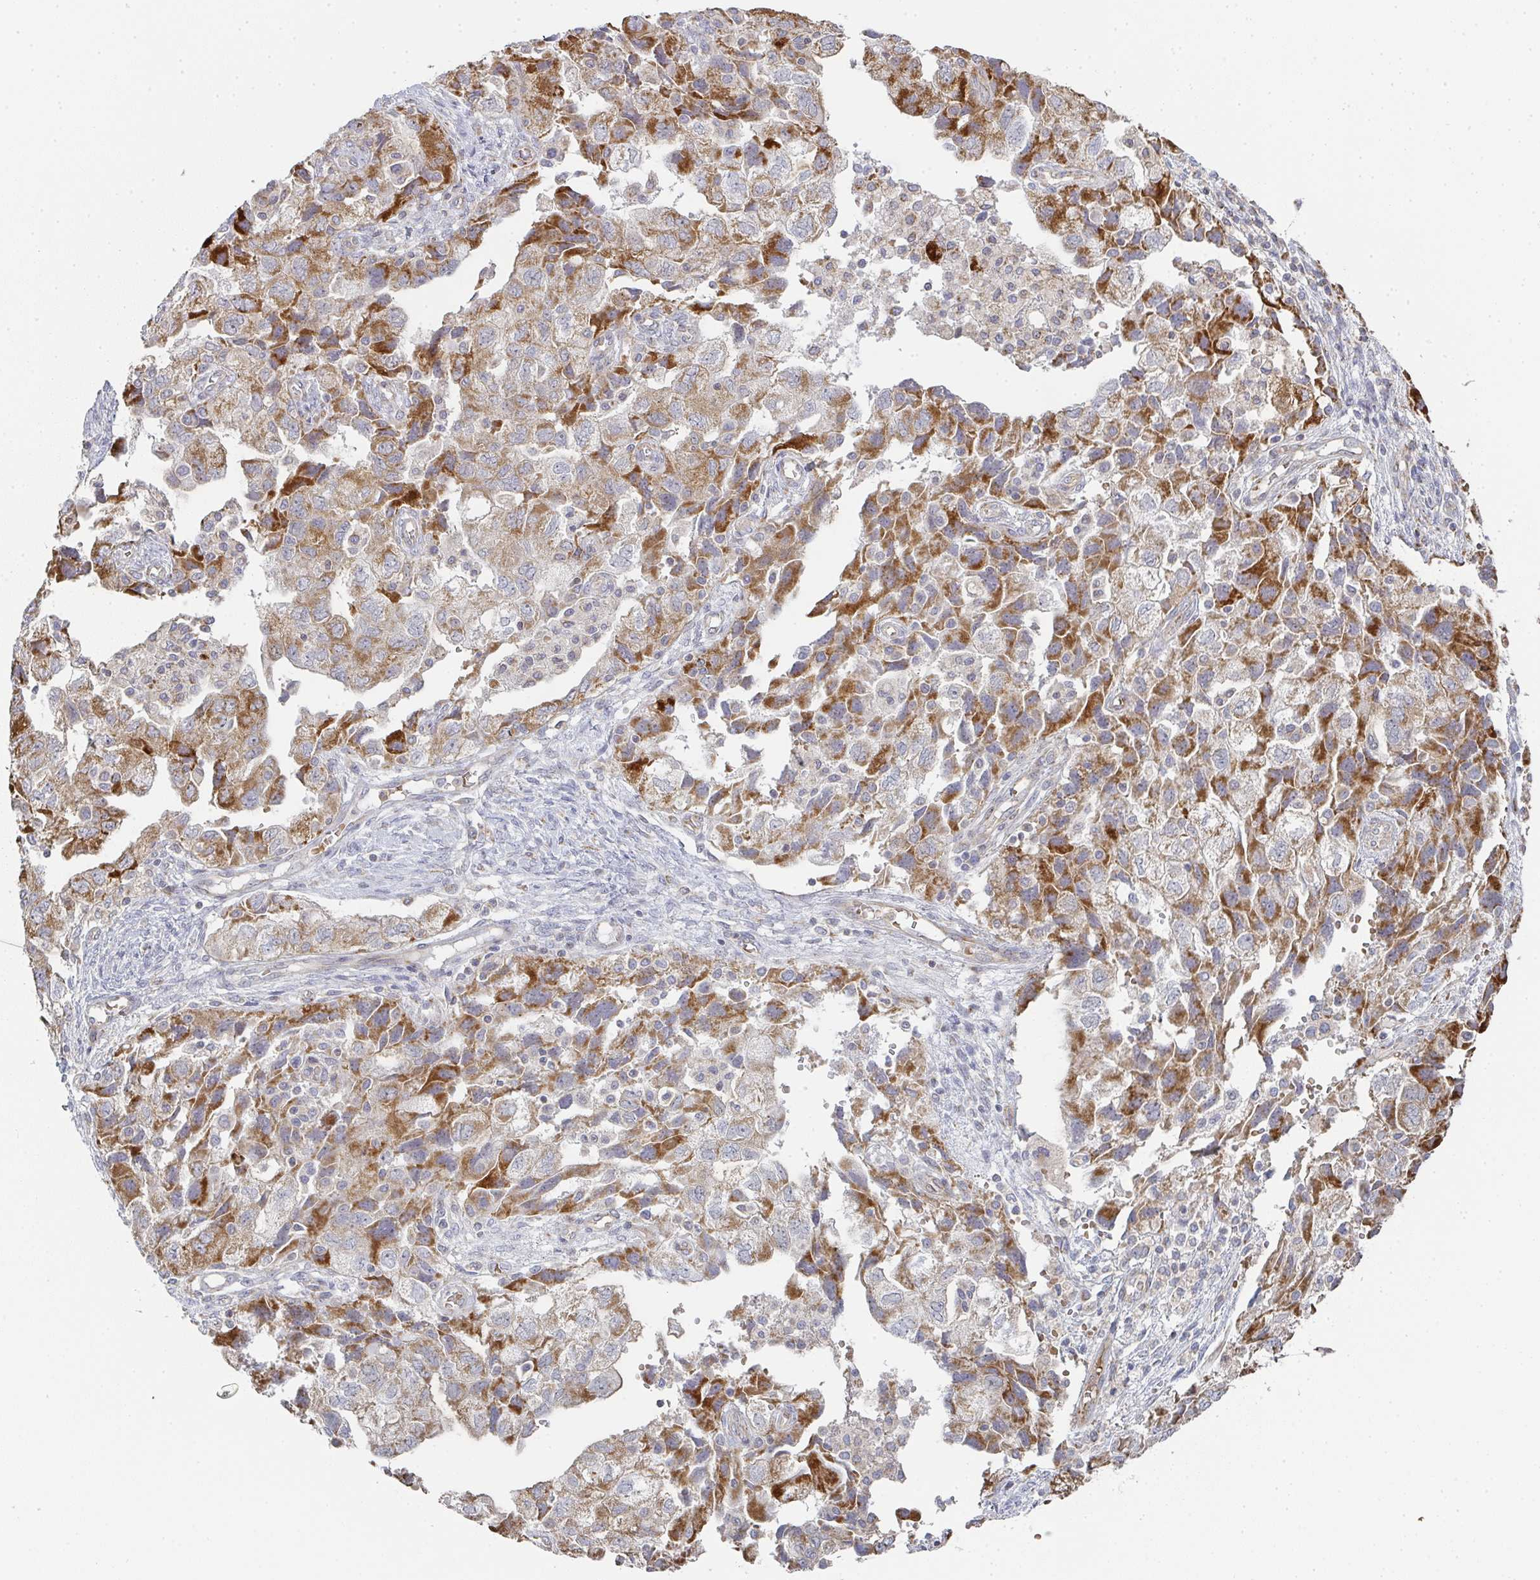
{"staining": {"intensity": "moderate", "quantity": "25%-75%", "location": "cytoplasmic/membranous"}, "tissue": "ovarian cancer", "cell_type": "Tumor cells", "image_type": "cancer", "snomed": [{"axis": "morphology", "description": "Carcinoma, NOS"}, {"axis": "morphology", "description": "Cystadenocarcinoma, serous, NOS"}, {"axis": "topography", "description": "Ovary"}], "caption": "A photomicrograph of ovarian cancer (carcinoma) stained for a protein reveals moderate cytoplasmic/membranous brown staining in tumor cells.", "gene": "ZNF526", "patient": {"sex": "female", "age": 69}}